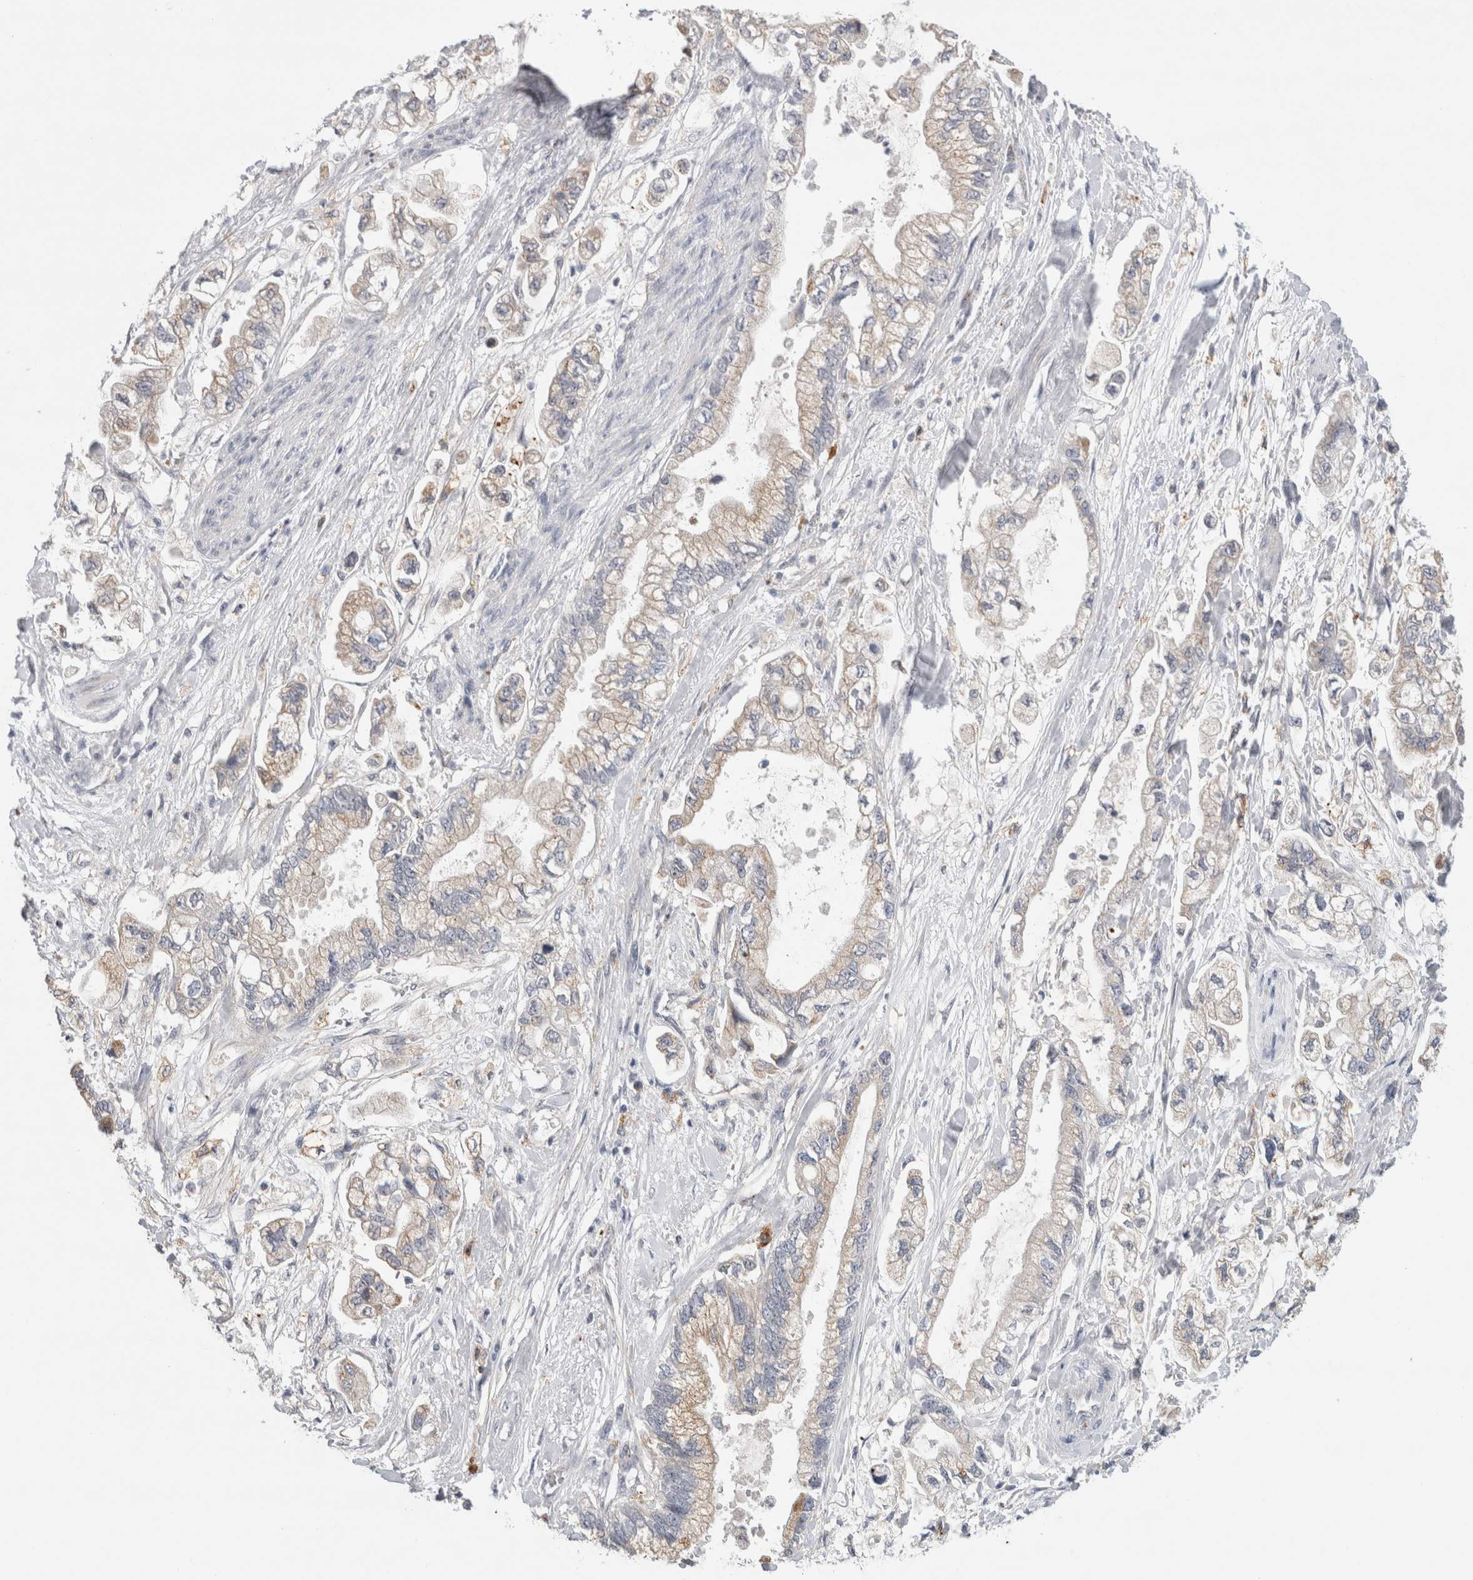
{"staining": {"intensity": "weak", "quantity": "<25%", "location": "cytoplasmic/membranous"}, "tissue": "stomach cancer", "cell_type": "Tumor cells", "image_type": "cancer", "snomed": [{"axis": "morphology", "description": "Normal tissue, NOS"}, {"axis": "morphology", "description": "Adenocarcinoma, NOS"}, {"axis": "topography", "description": "Stomach"}], "caption": "DAB (3,3'-diaminobenzidine) immunohistochemical staining of human adenocarcinoma (stomach) demonstrates no significant expression in tumor cells.", "gene": "GAA", "patient": {"sex": "male", "age": 62}}